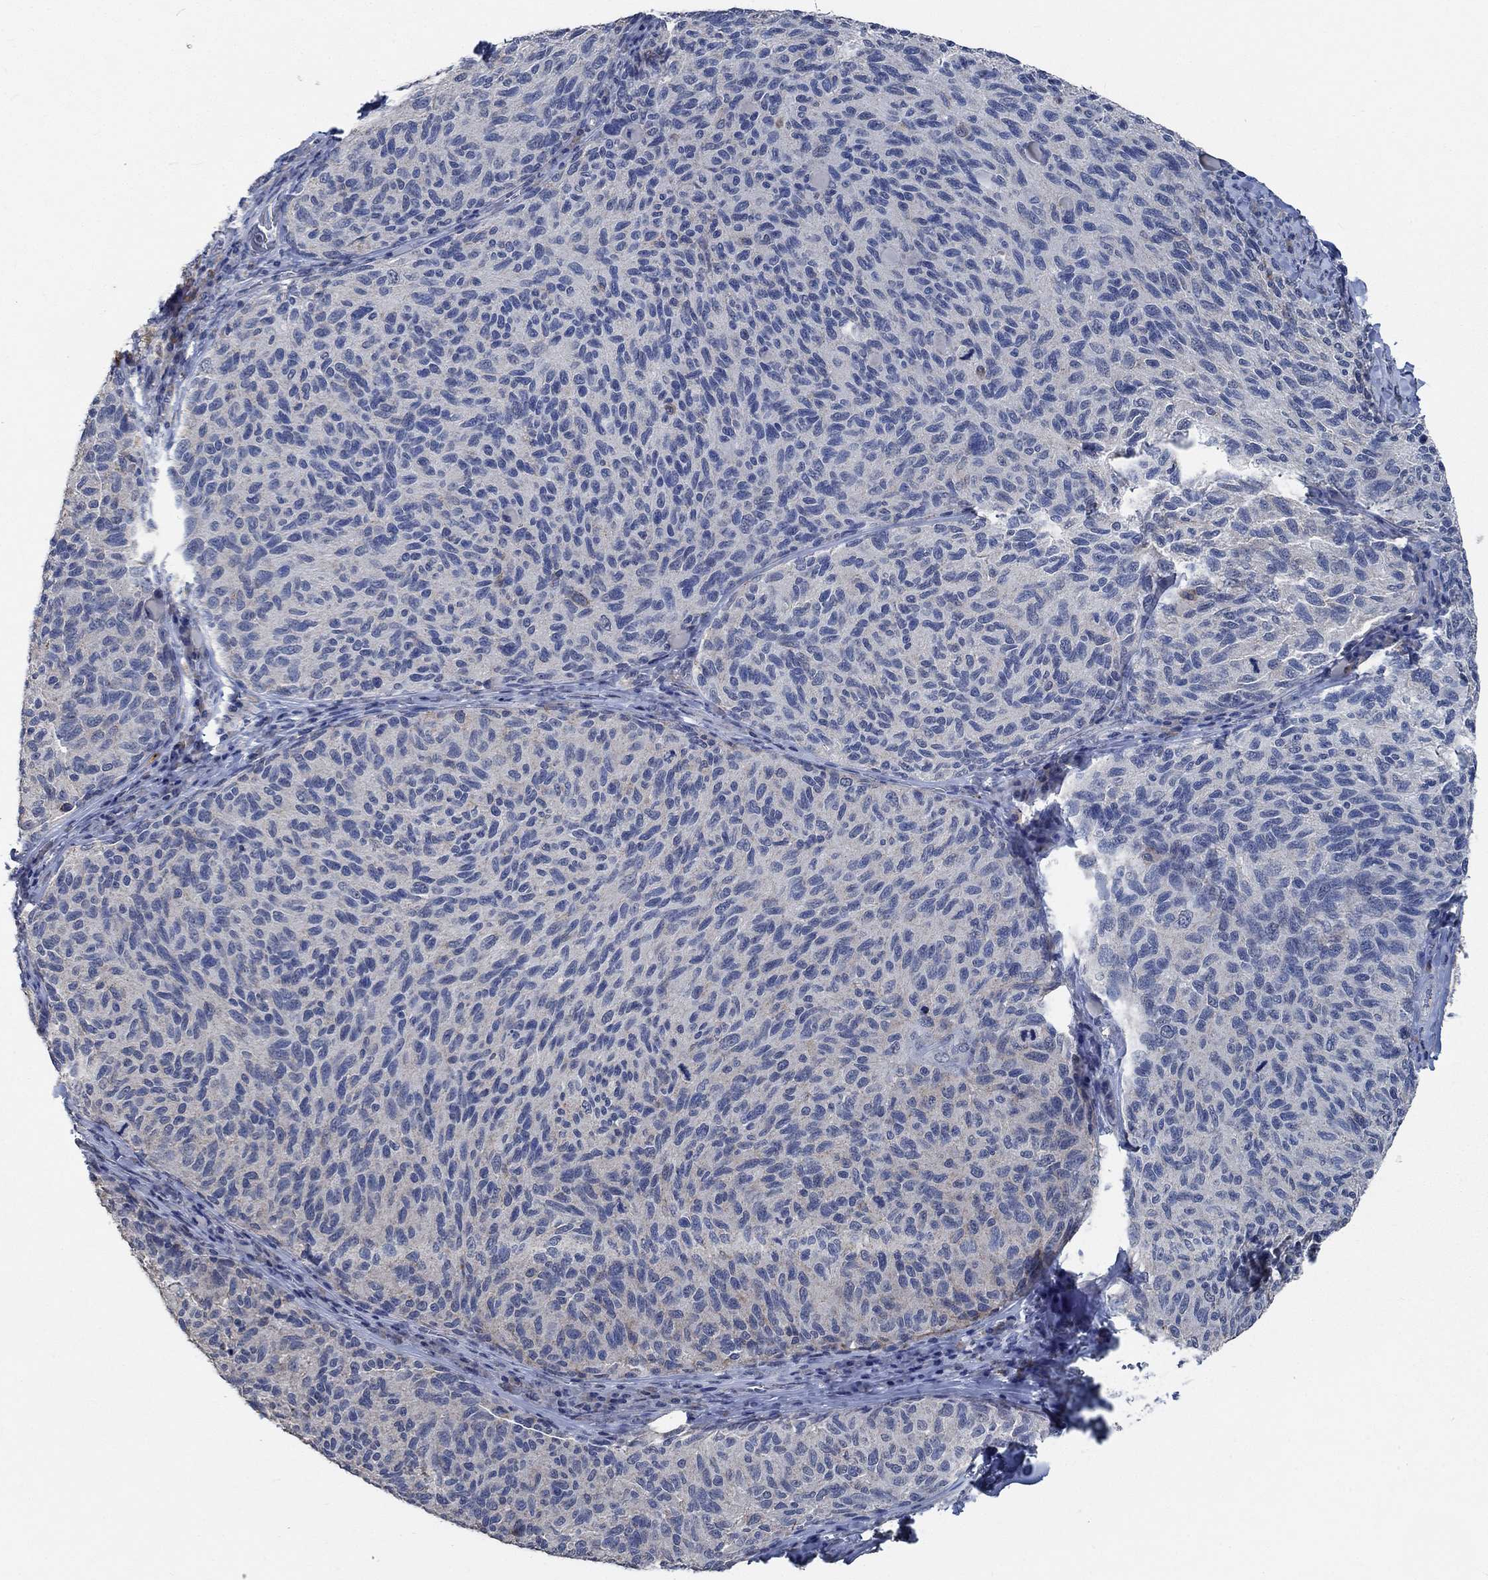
{"staining": {"intensity": "negative", "quantity": "none", "location": "none"}, "tissue": "melanoma", "cell_type": "Tumor cells", "image_type": "cancer", "snomed": [{"axis": "morphology", "description": "Malignant melanoma, NOS"}, {"axis": "topography", "description": "Skin"}], "caption": "Malignant melanoma stained for a protein using IHC displays no staining tumor cells.", "gene": "OBSCN", "patient": {"sex": "female", "age": 73}}